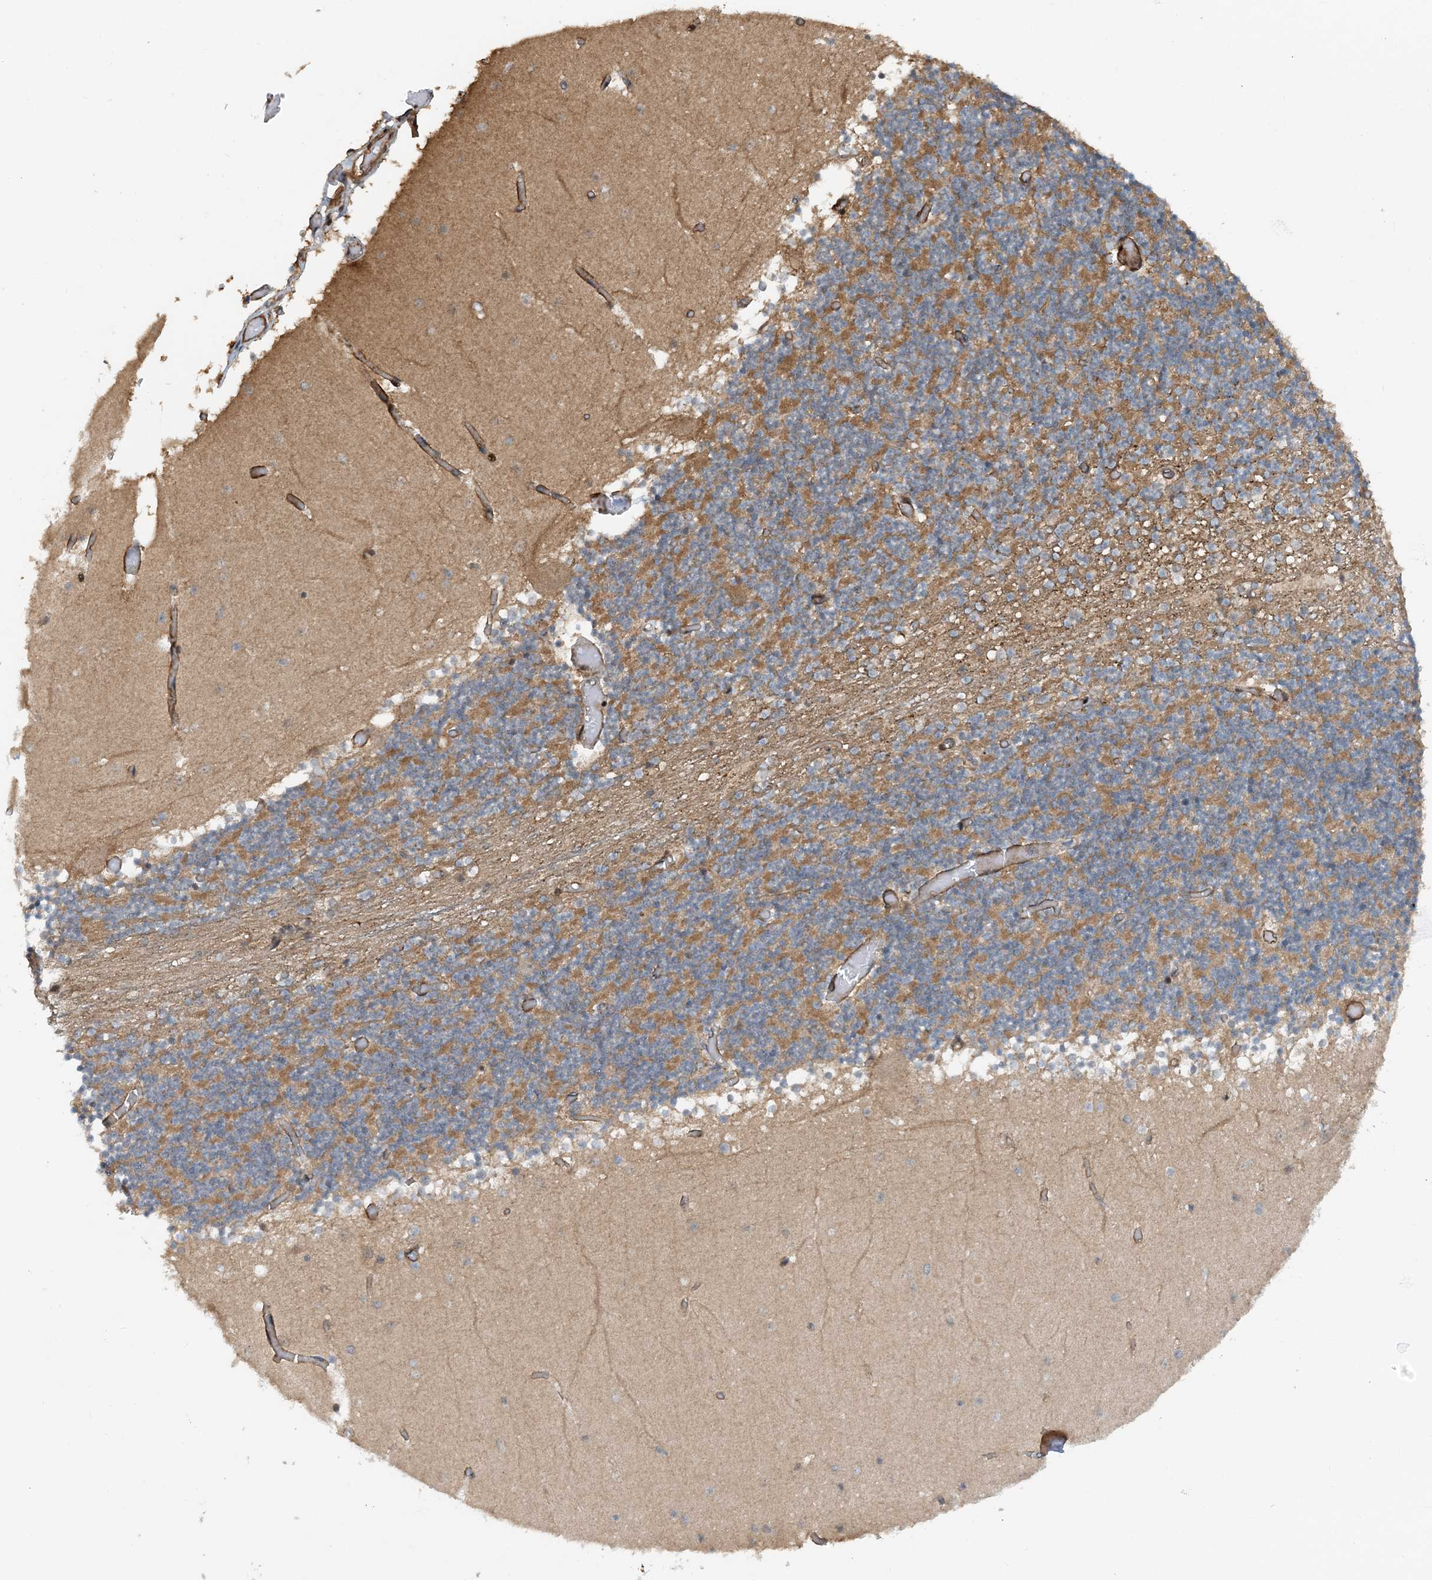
{"staining": {"intensity": "negative", "quantity": "none", "location": "none"}, "tissue": "cerebellum", "cell_type": "Cells in granular layer", "image_type": "normal", "snomed": [{"axis": "morphology", "description": "Normal tissue, NOS"}, {"axis": "topography", "description": "Cerebellum"}], "caption": "This is an immunohistochemistry micrograph of benign cerebellum. There is no expression in cells in granular layer.", "gene": "HEMK1", "patient": {"sex": "female", "age": 28}}